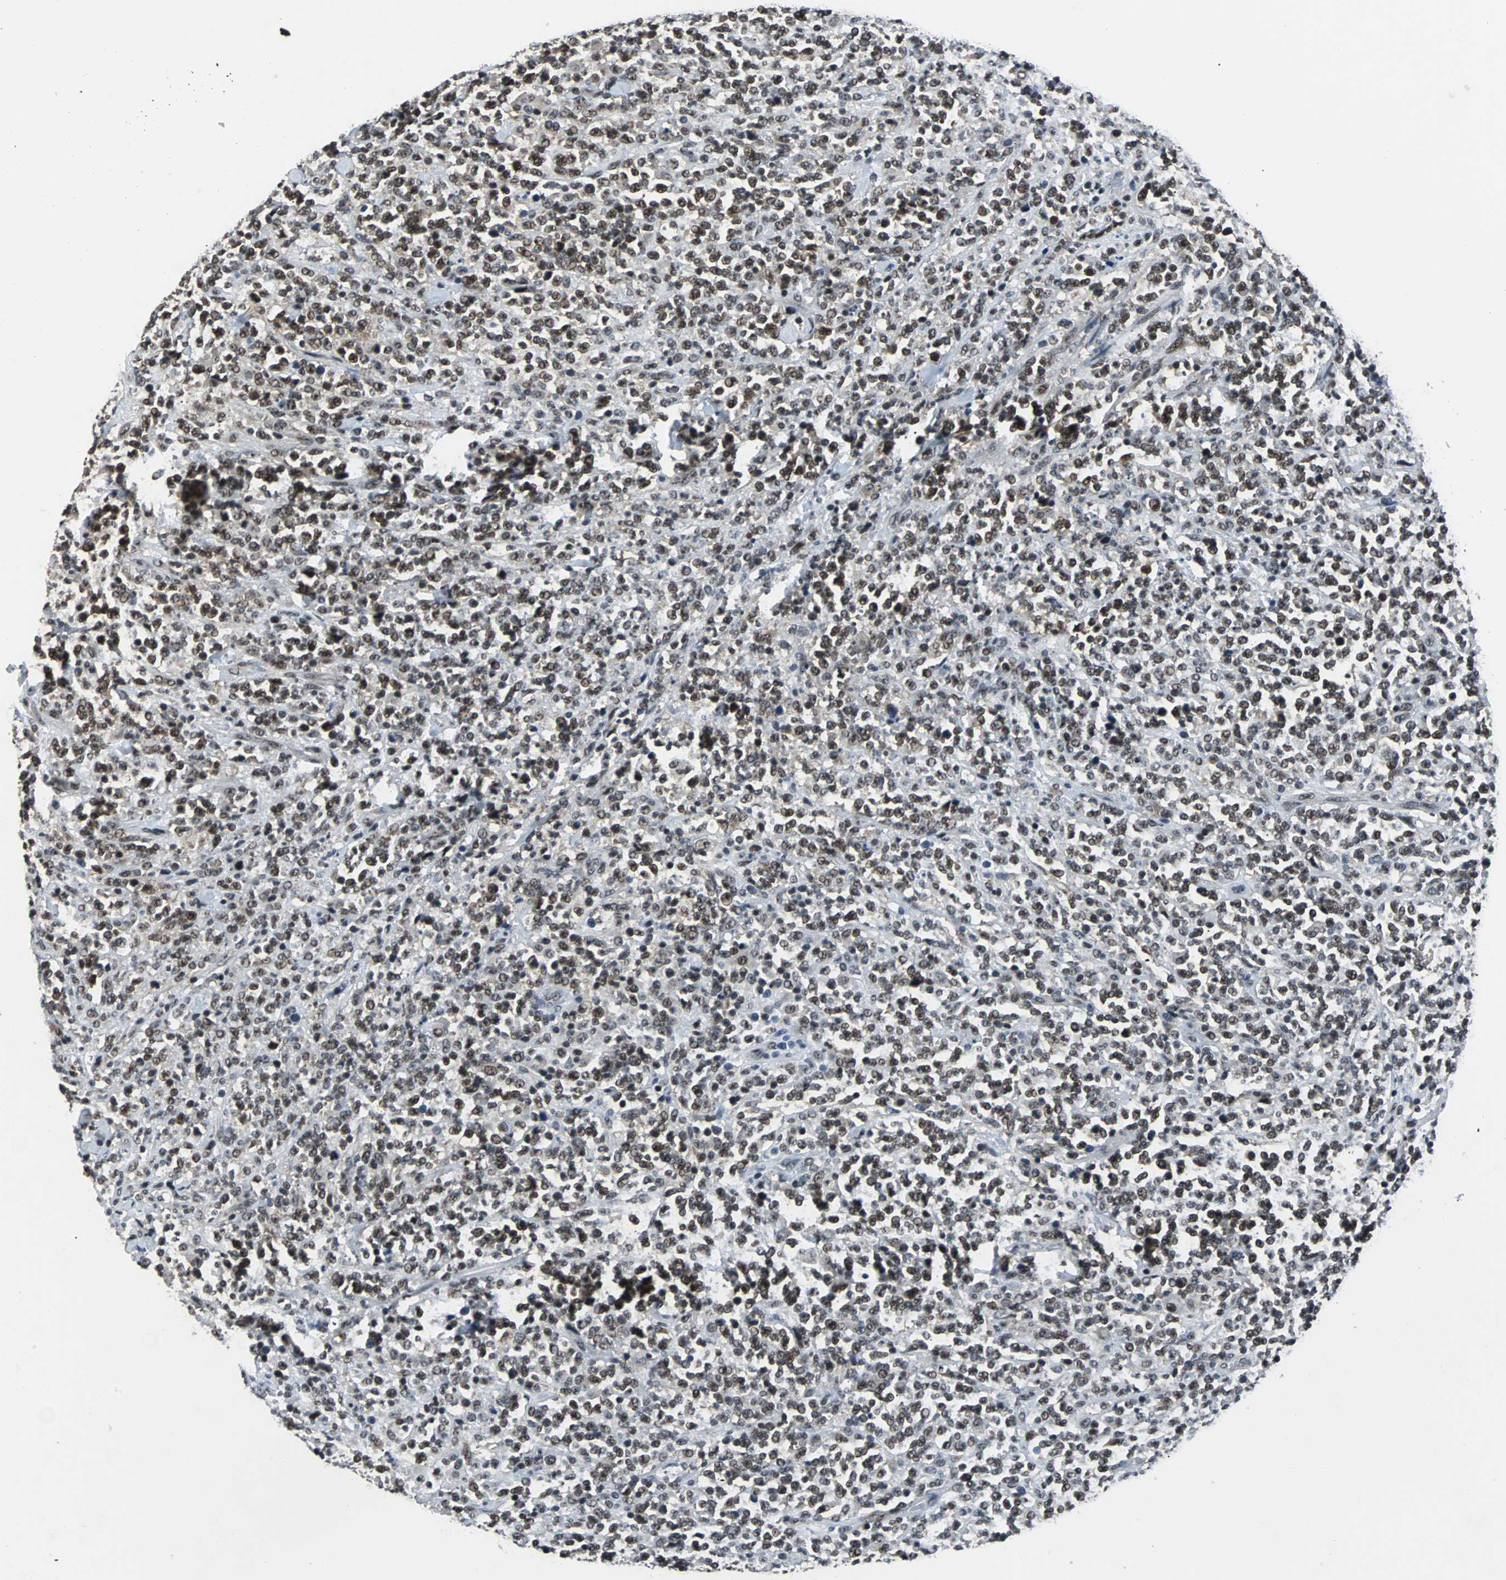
{"staining": {"intensity": "moderate", "quantity": ">75%", "location": "nuclear"}, "tissue": "lymphoma", "cell_type": "Tumor cells", "image_type": "cancer", "snomed": [{"axis": "morphology", "description": "Malignant lymphoma, non-Hodgkin's type, High grade"}, {"axis": "topography", "description": "Soft tissue"}], "caption": "Moderate nuclear expression is identified in approximately >75% of tumor cells in lymphoma.", "gene": "USP28", "patient": {"sex": "male", "age": 18}}